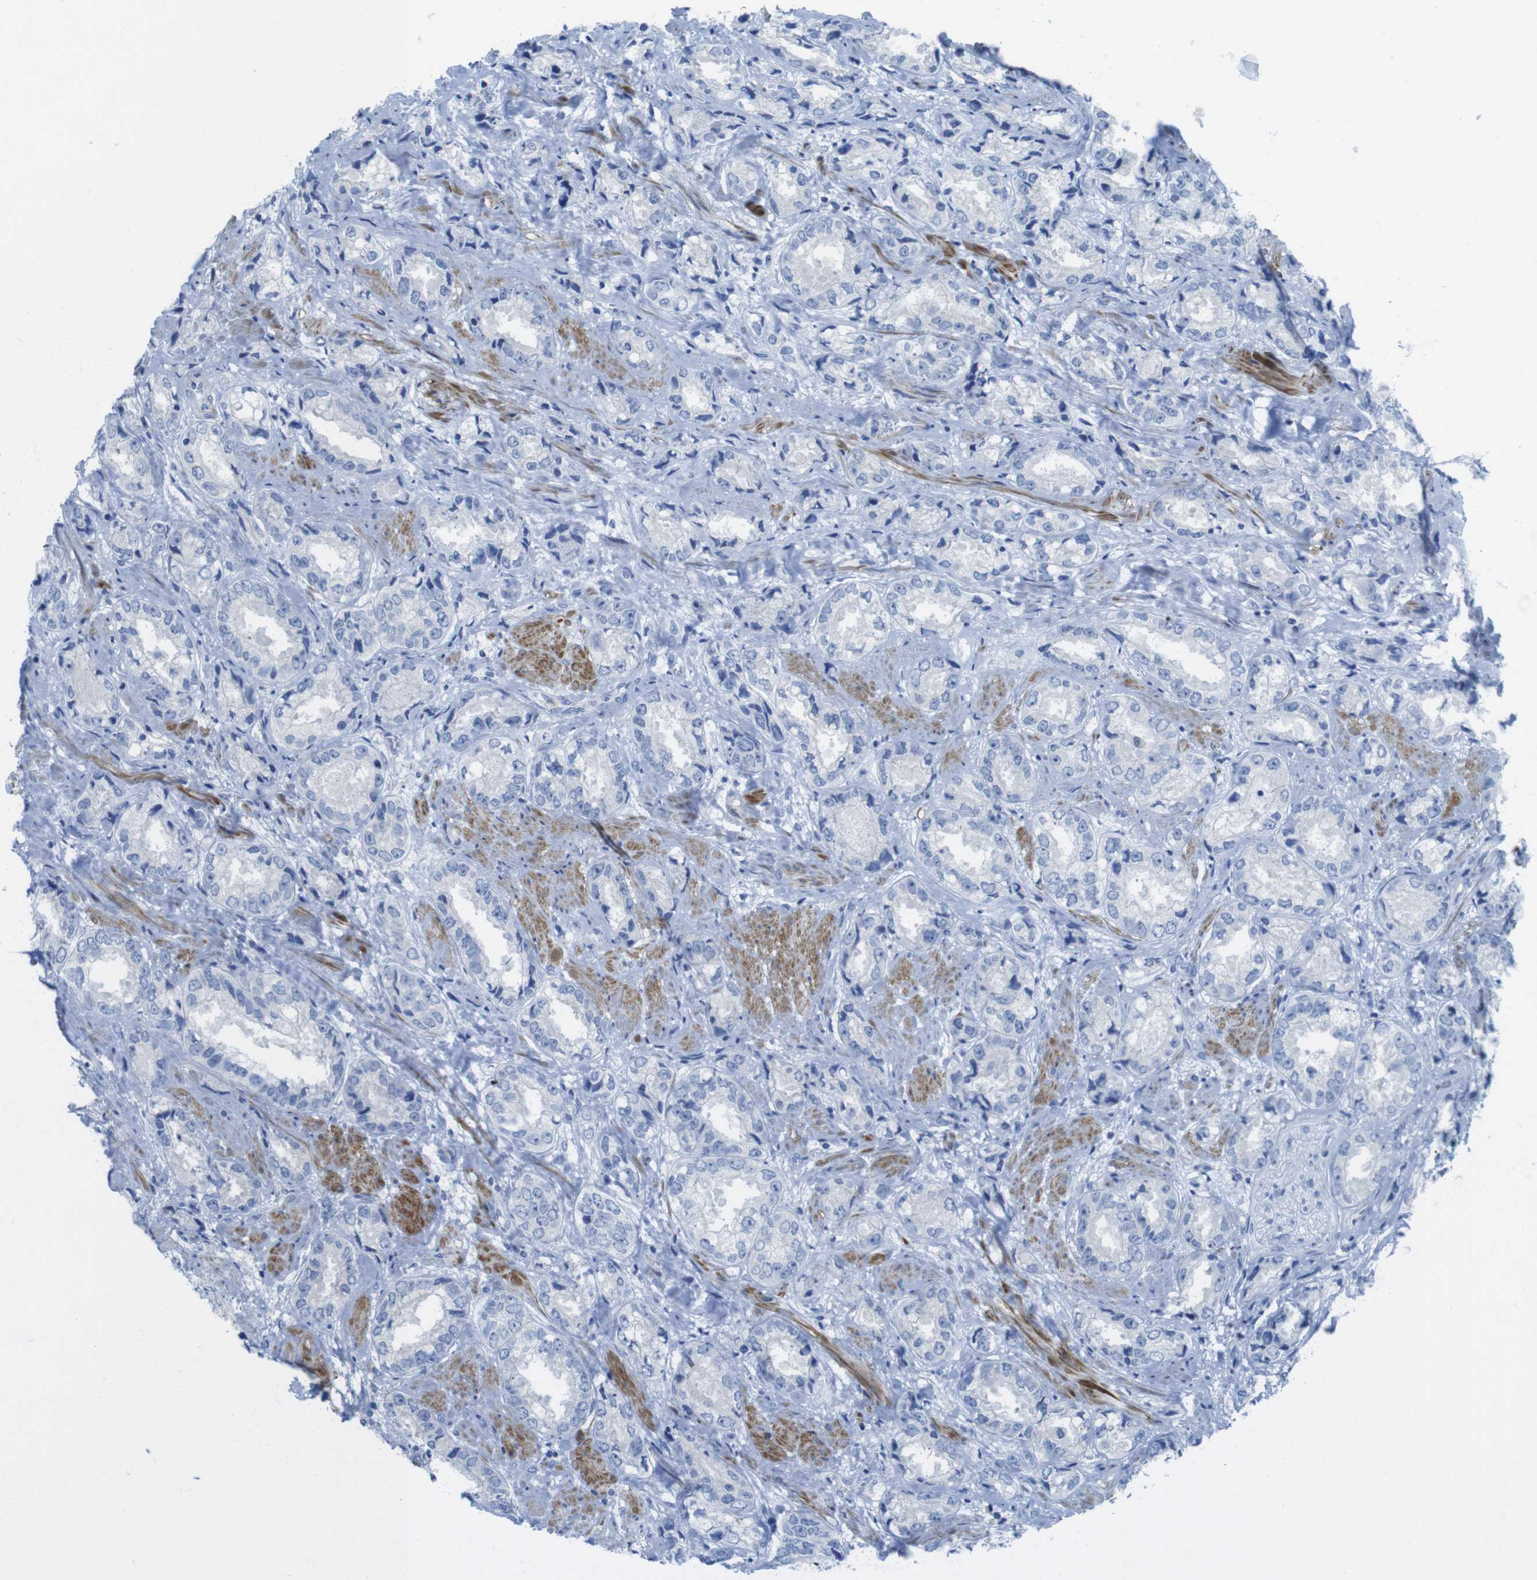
{"staining": {"intensity": "negative", "quantity": "none", "location": "none"}, "tissue": "prostate cancer", "cell_type": "Tumor cells", "image_type": "cancer", "snomed": [{"axis": "morphology", "description": "Adenocarcinoma, High grade"}, {"axis": "topography", "description": "Prostate"}], "caption": "This is an IHC histopathology image of prostate adenocarcinoma (high-grade). There is no expression in tumor cells.", "gene": "ASIC5", "patient": {"sex": "male", "age": 61}}